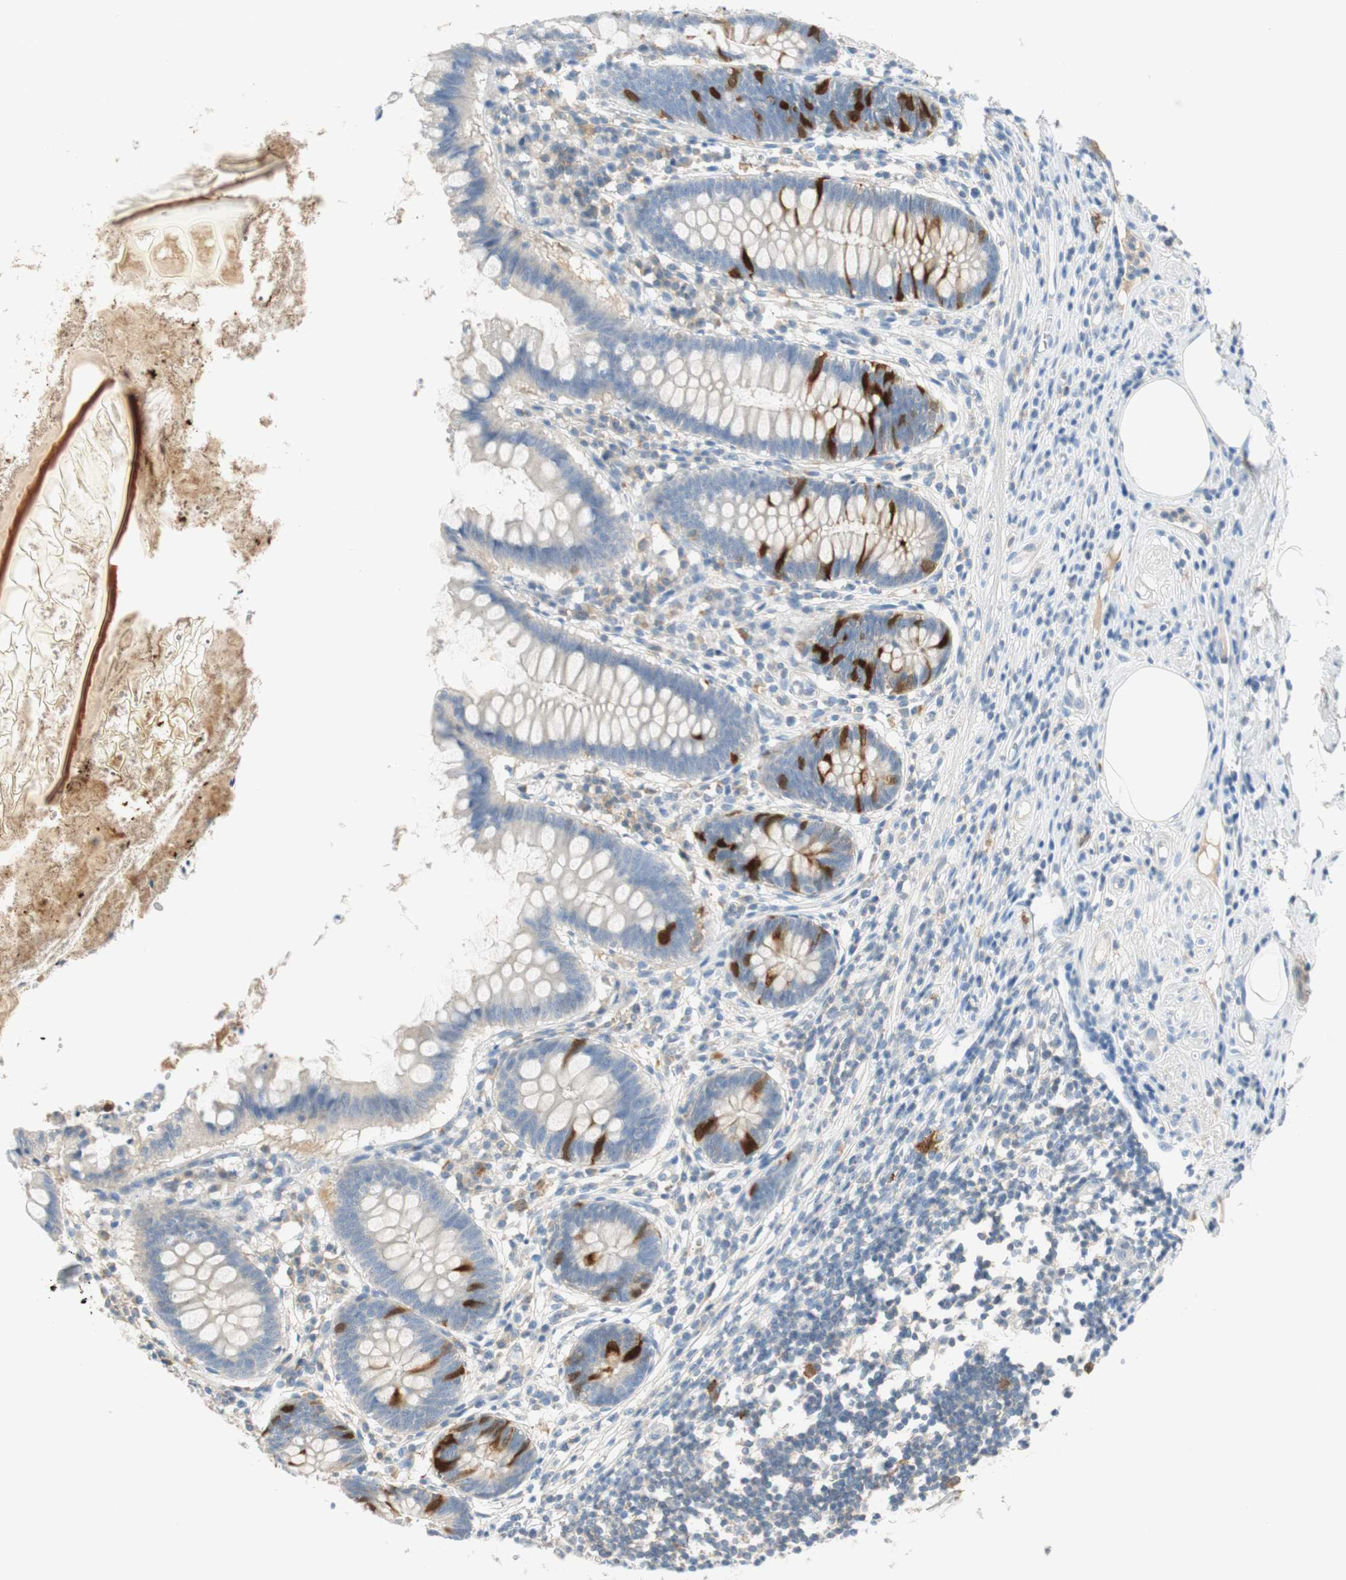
{"staining": {"intensity": "strong", "quantity": "<25%", "location": "cytoplasmic/membranous"}, "tissue": "appendix", "cell_type": "Glandular cells", "image_type": "normal", "snomed": [{"axis": "morphology", "description": "Normal tissue, NOS"}, {"axis": "topography", "description": "Appendix"}], "caption": "Strong cytoplasmic/membranous positivity is identified in approximately <25% of glandular cells in benign appendix.", "gene": "PTTG1", "patient": {"sex": "female", "age": 50}}